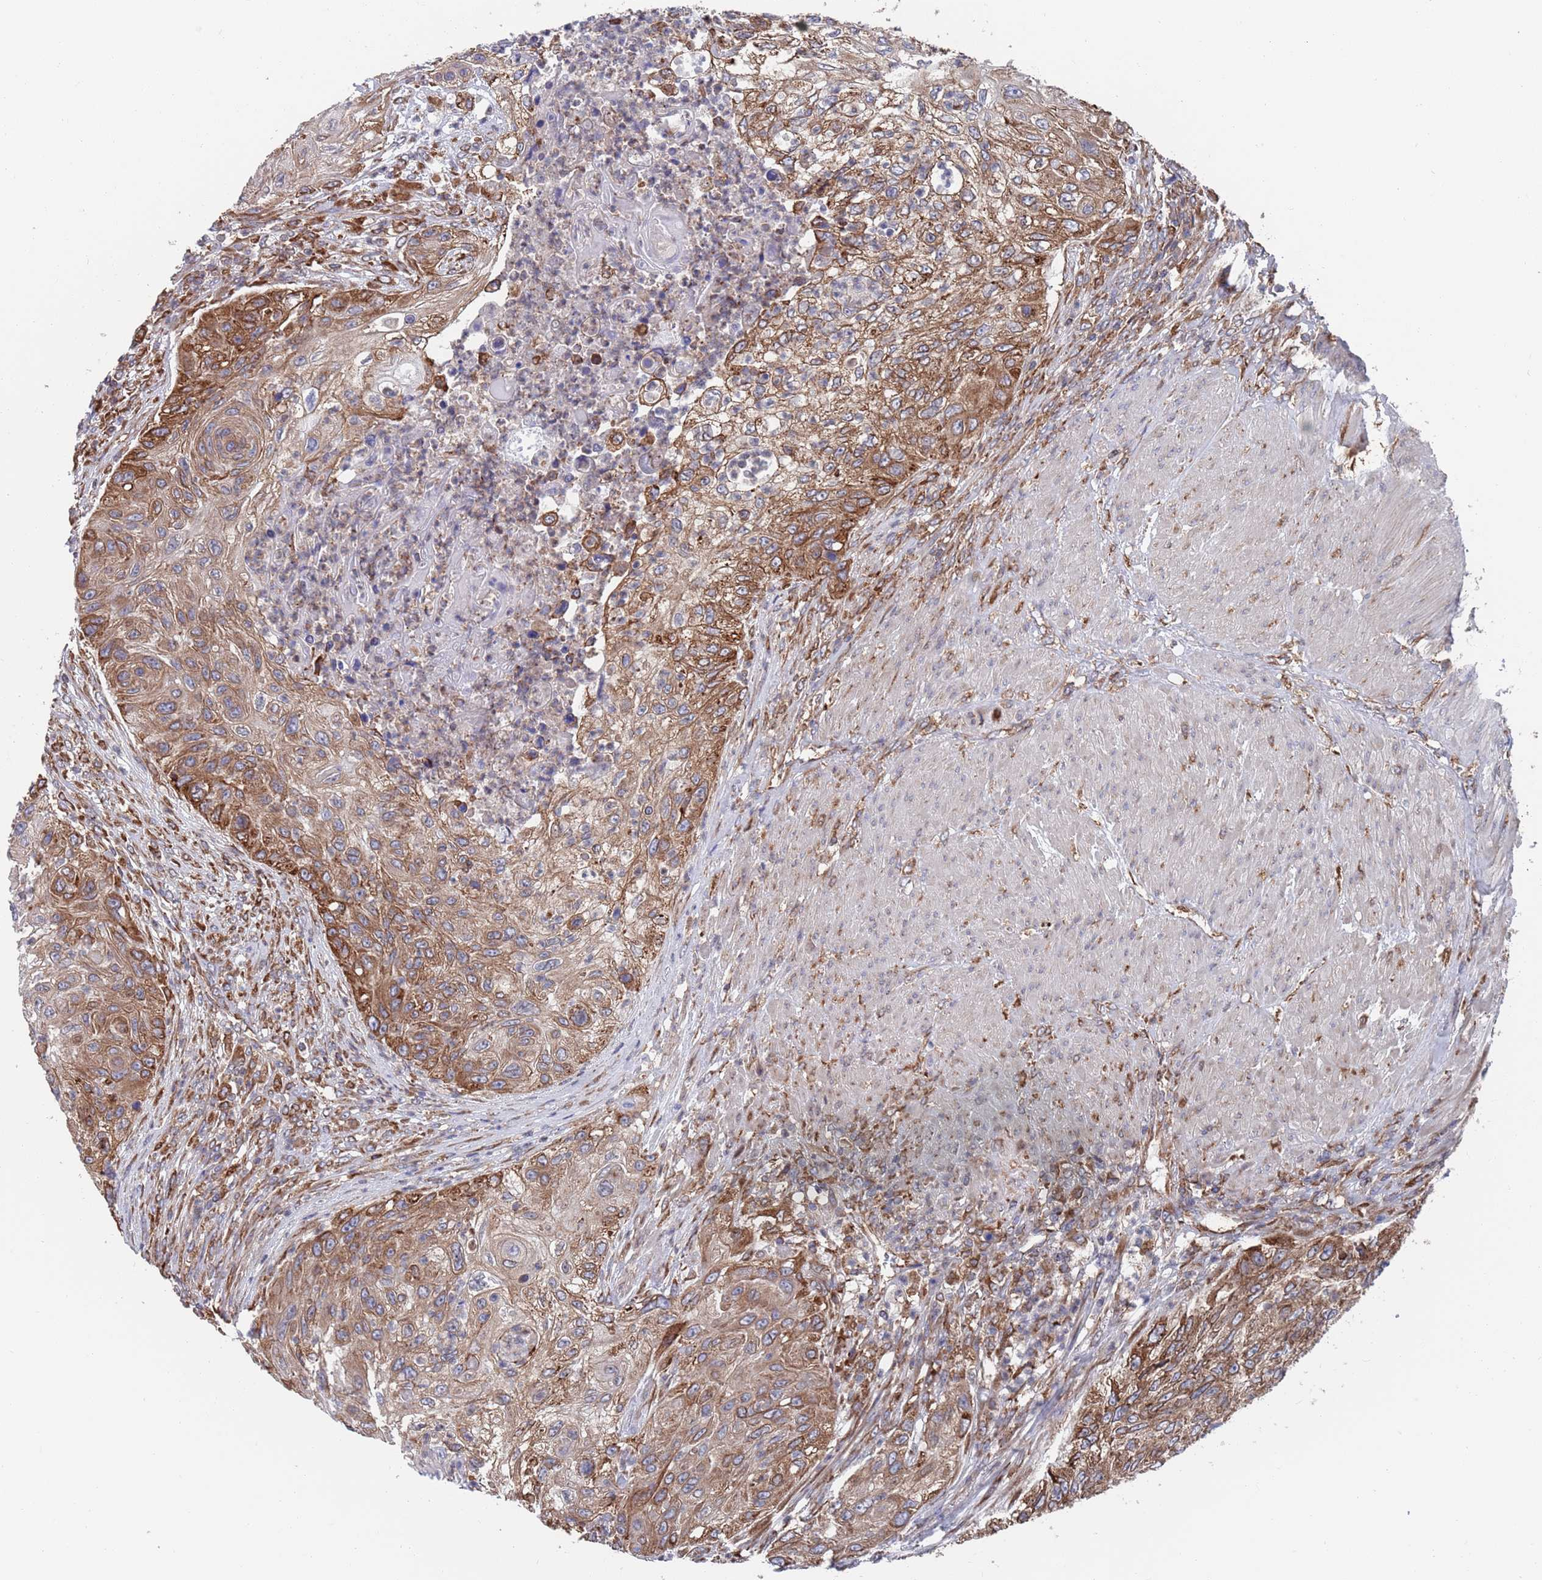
{"staining": {"intensity": "moderate", "quantity": ">75%", "location": "cytoplasmic/membranous"}, "tissue": "urothelial cancer", "cell_type": "Tumor cells", "image_type": "cancer", "snomed": [{"axis": "morphology", "description": "Urothelial carcinoma, High grade"}, {"axis": "topography", "description": "Urinary bladder"}], "caption": "Urothelial cancer stained for a protein exhibits moderate cytoplasmic/membranous positivity in tumor cells.", "gene": "GID8", "patient": {"sex": "female", "age": 60}}